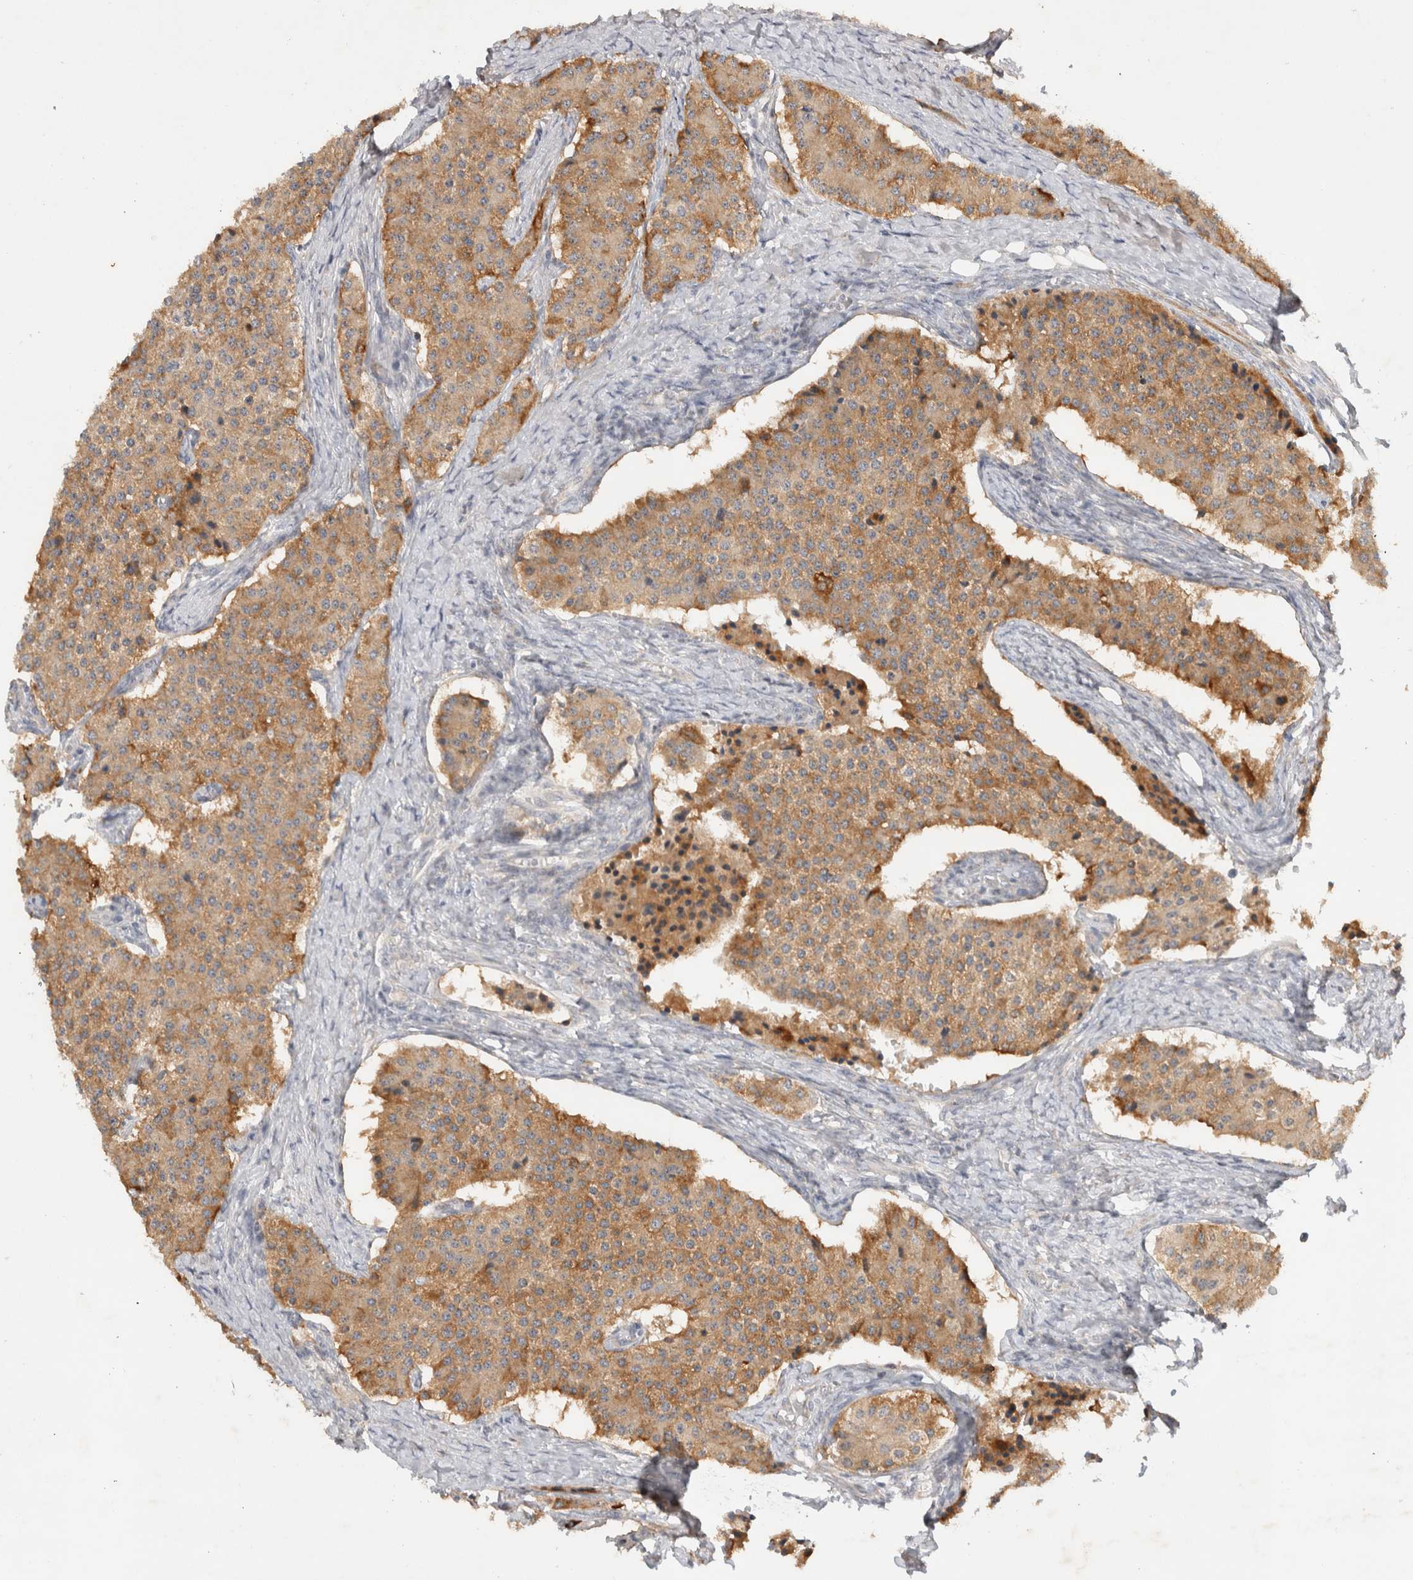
{"staining": {"intensity": "moderate", "quantity": ">75%", "location": "cytoplasmic/membranous"}, "tissue": "carcinoid", "cell_type": "Tumor cells", "image_type": "cancer", "snomed": [{"axis": "morphology", "description": "Carcinoid, malignant, NOS"}, {"axis": "topography", "description": "Colon"}], "caption": "Carcinoid (malignant) stained for a protein exhibits moderate cytoplasmic/membranous positivity in tumor cells. The staining was performed using DAB, with brown indicating positive protein expression. Nuclei are stained blue with hematoxylin.", "gene": "NEDD4L", "patient": {"sex": "female", "age": 52}}